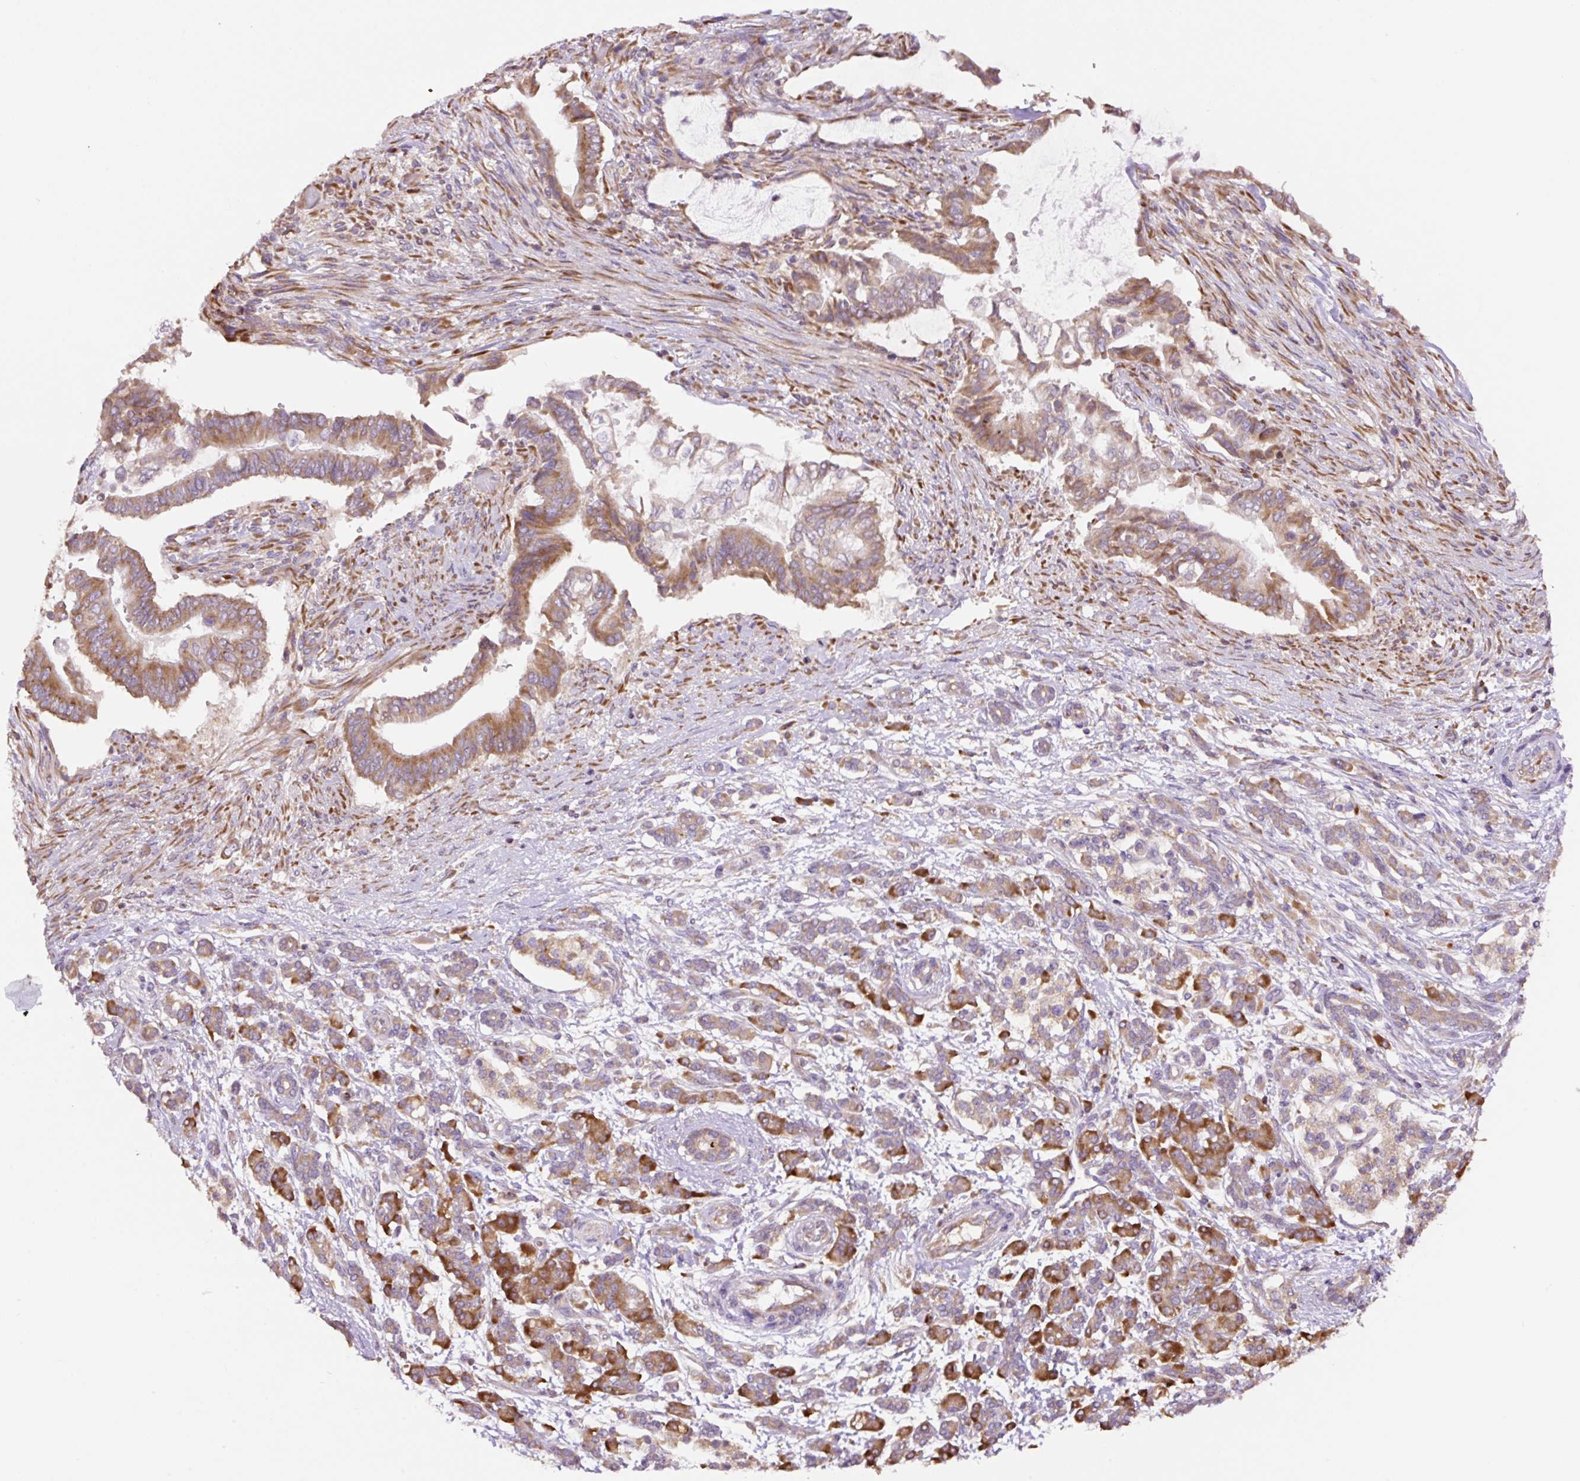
{"staining": {"intensity": "moderate", "quantity": ">75%", "location": "cytoplasmic/membranous"}, "tissue": "pancreatic cancer", "cell_type": "Tumor cells", "image_type": "cancer", "snomed": [{"axis": "morphology", "description": "Adenocarcinoma, NOS"}, {"axis": "topography", "description": "Pancreas"}], "caption": "This is a micrograph of IHC staining of pancreatic adenocarcinoma, which shows moderate staining in the cytoplasmic/membranous of tumor cells.", "gene": "RPS23", "patient": {"sex": "male", "age": 68}}